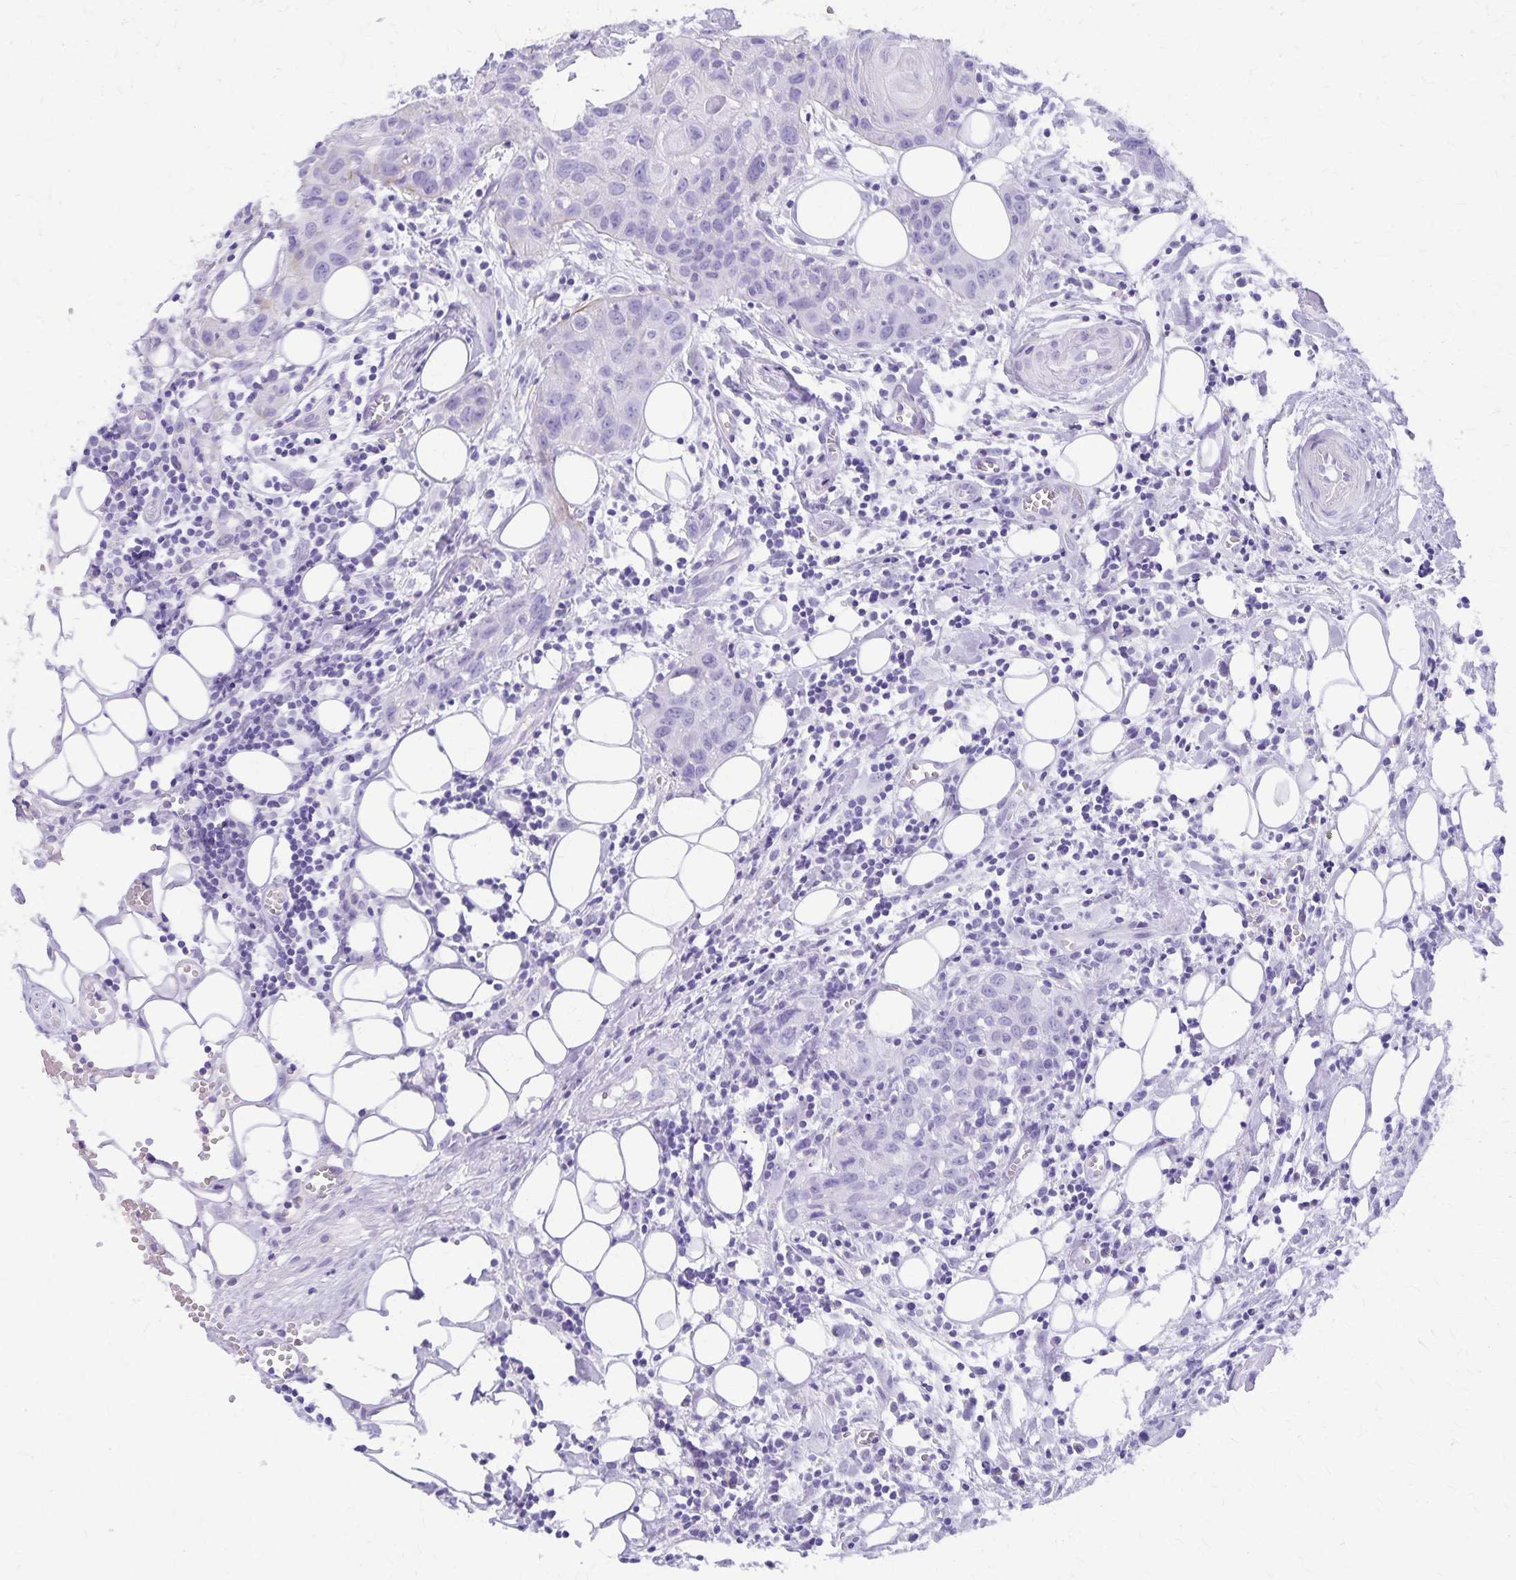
{"staining": {"intensity": "negative", "quantity": "none", "location": "none"}, "tissue": "head and neck cancer", "cell_type": "Tumor cells", "image_type": "cancer", "snomed": [{"axis": "morphology", "description": "Squamous cell carcinoma, NOS"}, {"axis": "topography", "description": "Oral tissue"}, {"axis": "topography", "description": "Head-Neck"}], "caption": "IHC of human head and neck squamous cell carcinoma demonstrates no staining in tumor cells.", "gene": "DEFA5", "patient": {"sex": "male", "age": 58}}